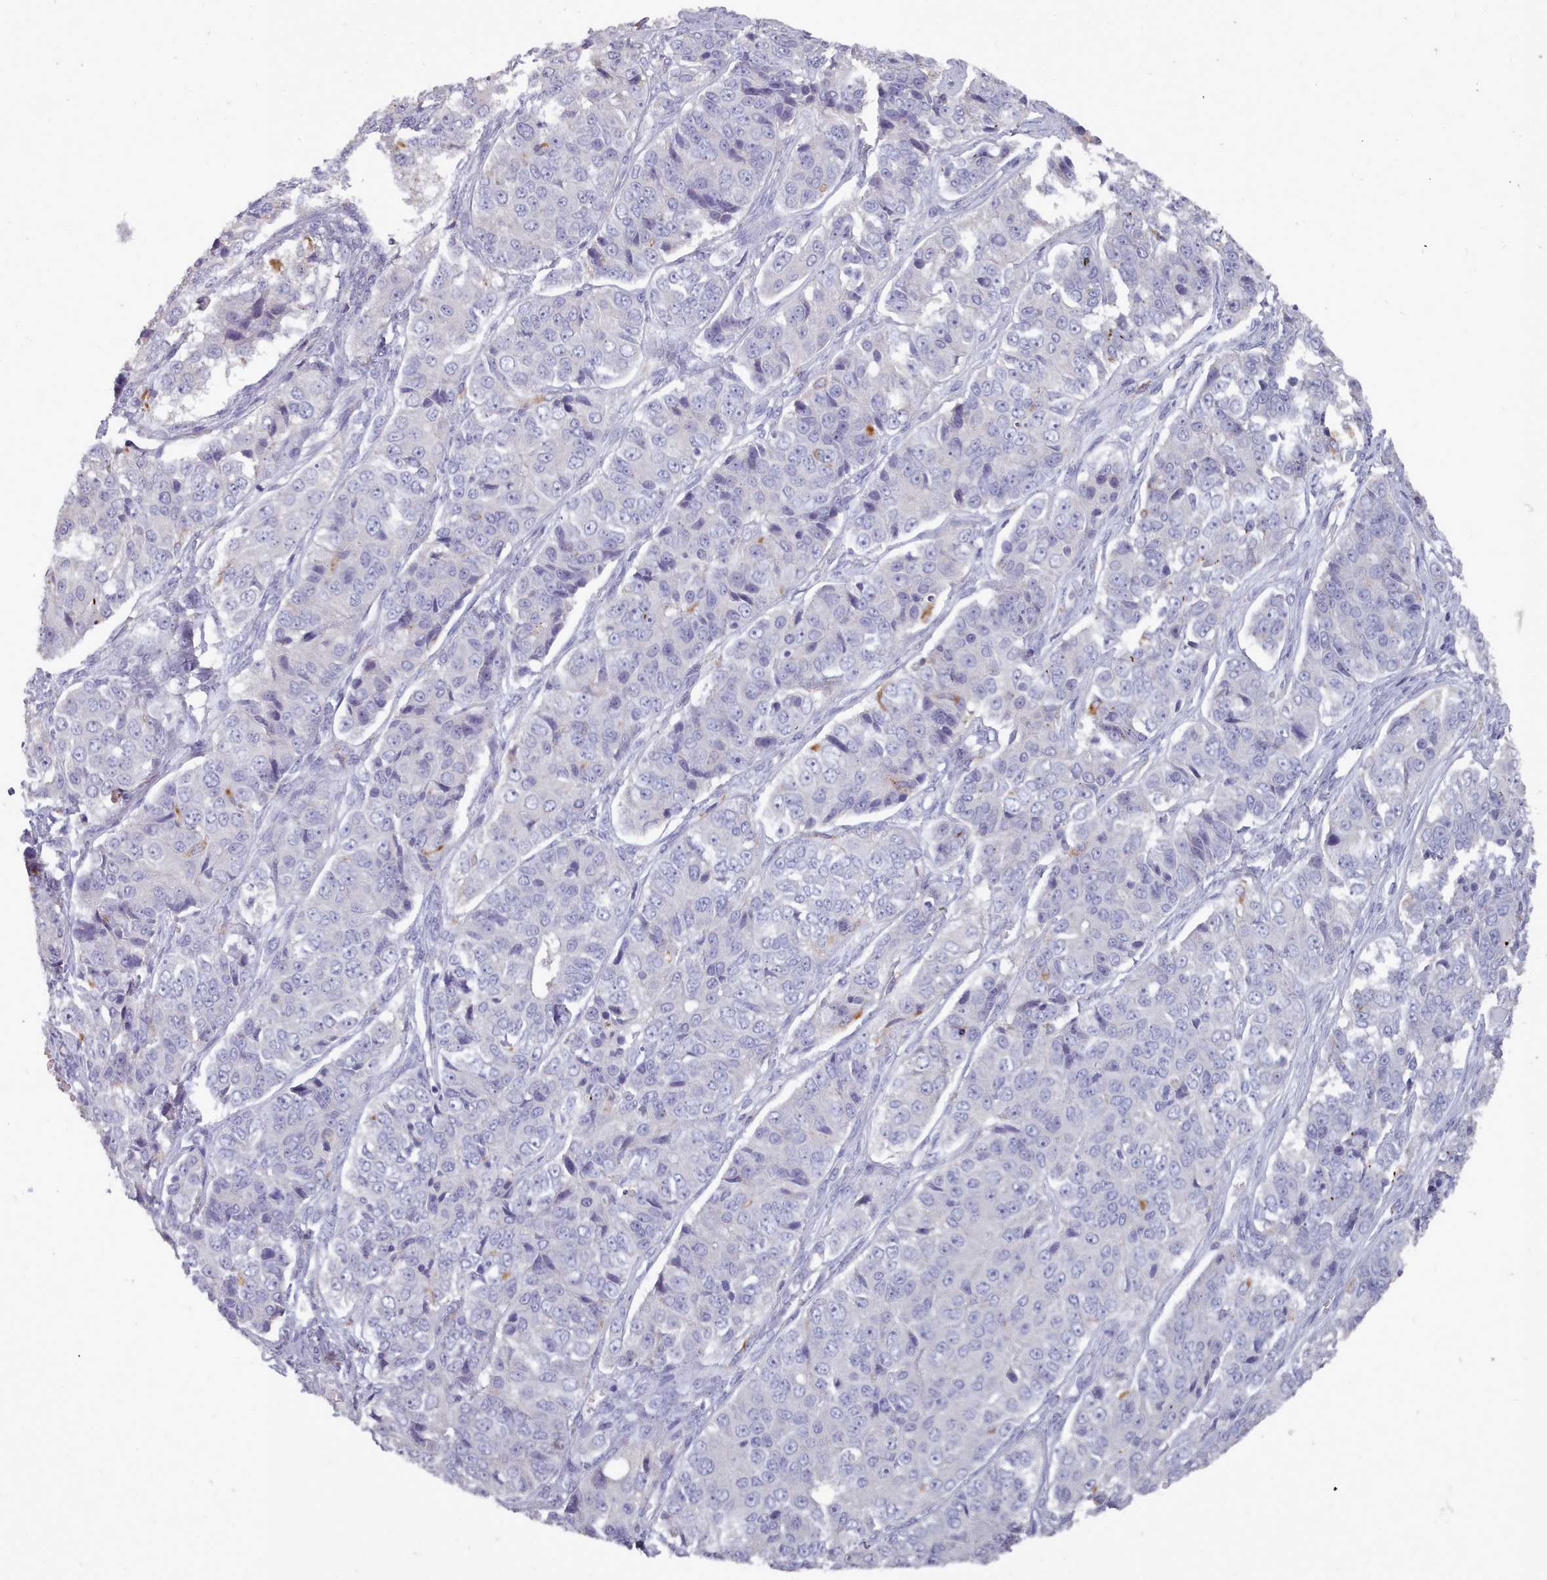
{"staining": {"intensity": "strong", "quantity": "<25%", "location": "cytoplasmic/membranous"}, "tissue": "ovarian cancer", "cell_type": "Tumor cells", "image_type": "cancer", "snomed": [{"axis": "morphology", "description": "Carcinoma, endometroid"}, {"axis": "topography", "description": "Ovary"}], "caption": "DAB (3,3'-diaminobenzidine) immunohistochemical staining of human ovarian cancer (endometroid carcinoma) shows strong cytoplasmic/membranous protein expression in about <25% of tumor cells.", "gene": "OTULINL", "patient": {"sex": "female", "age": 51}}